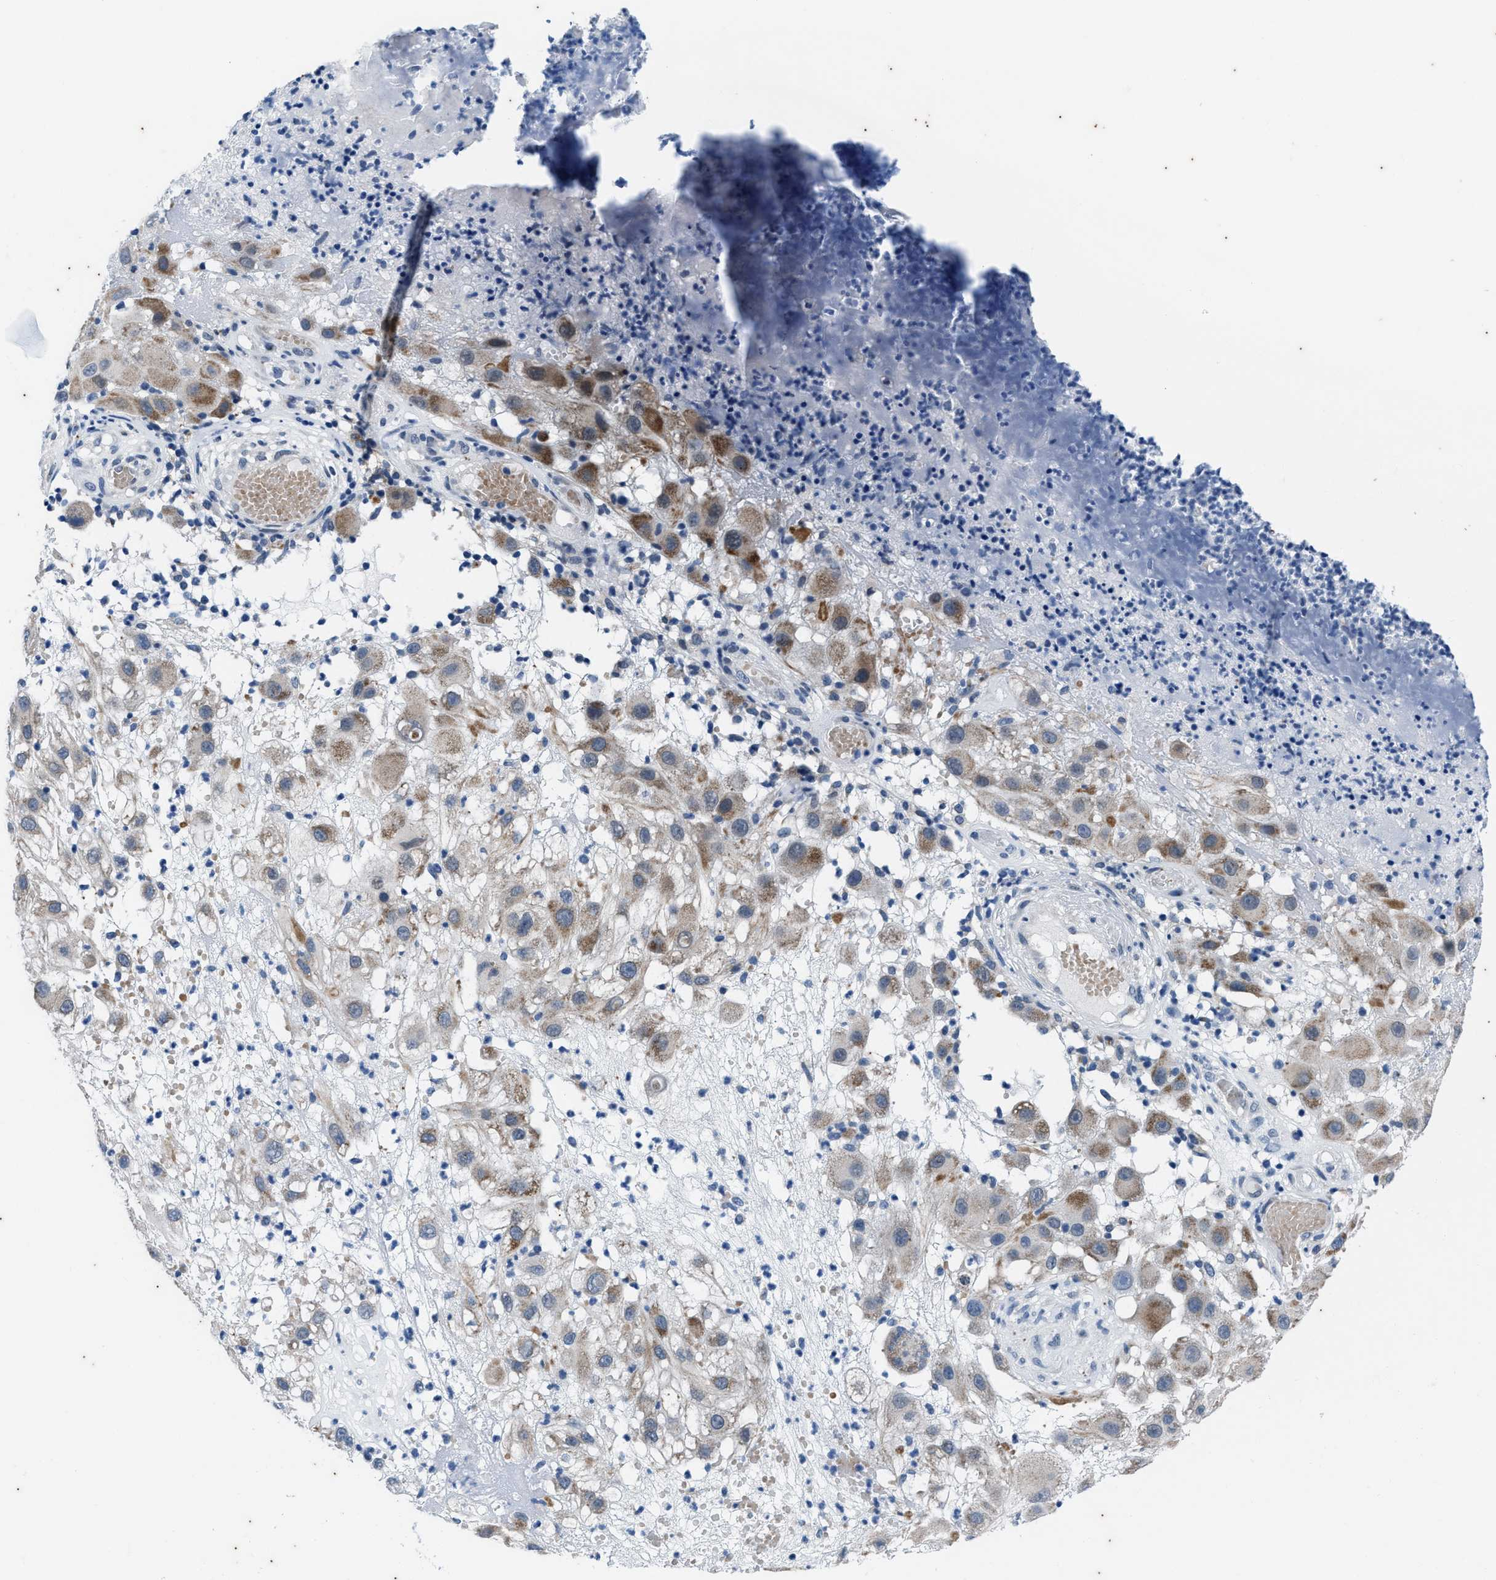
{"staining": {"intensity": "moderate", "quantity": "<25%", "location": "cytoplasmic/membranous"}, "tissue": "melanoma", "cell_type": "Tumor cells", "image_type": "cancer", "snomed": [{"axis": "morphology", "description": "Malignant melanoma, NOS"}, {"axis": "topography", "description": "Skin"}], "caption": "Protein expression analysis of human melanoma reveals moderate cytoplasmic/membranous positivity in about <25% of tumor cells.", "gene": "KIF24", "patient": {"sex": "female", "age": 81}}